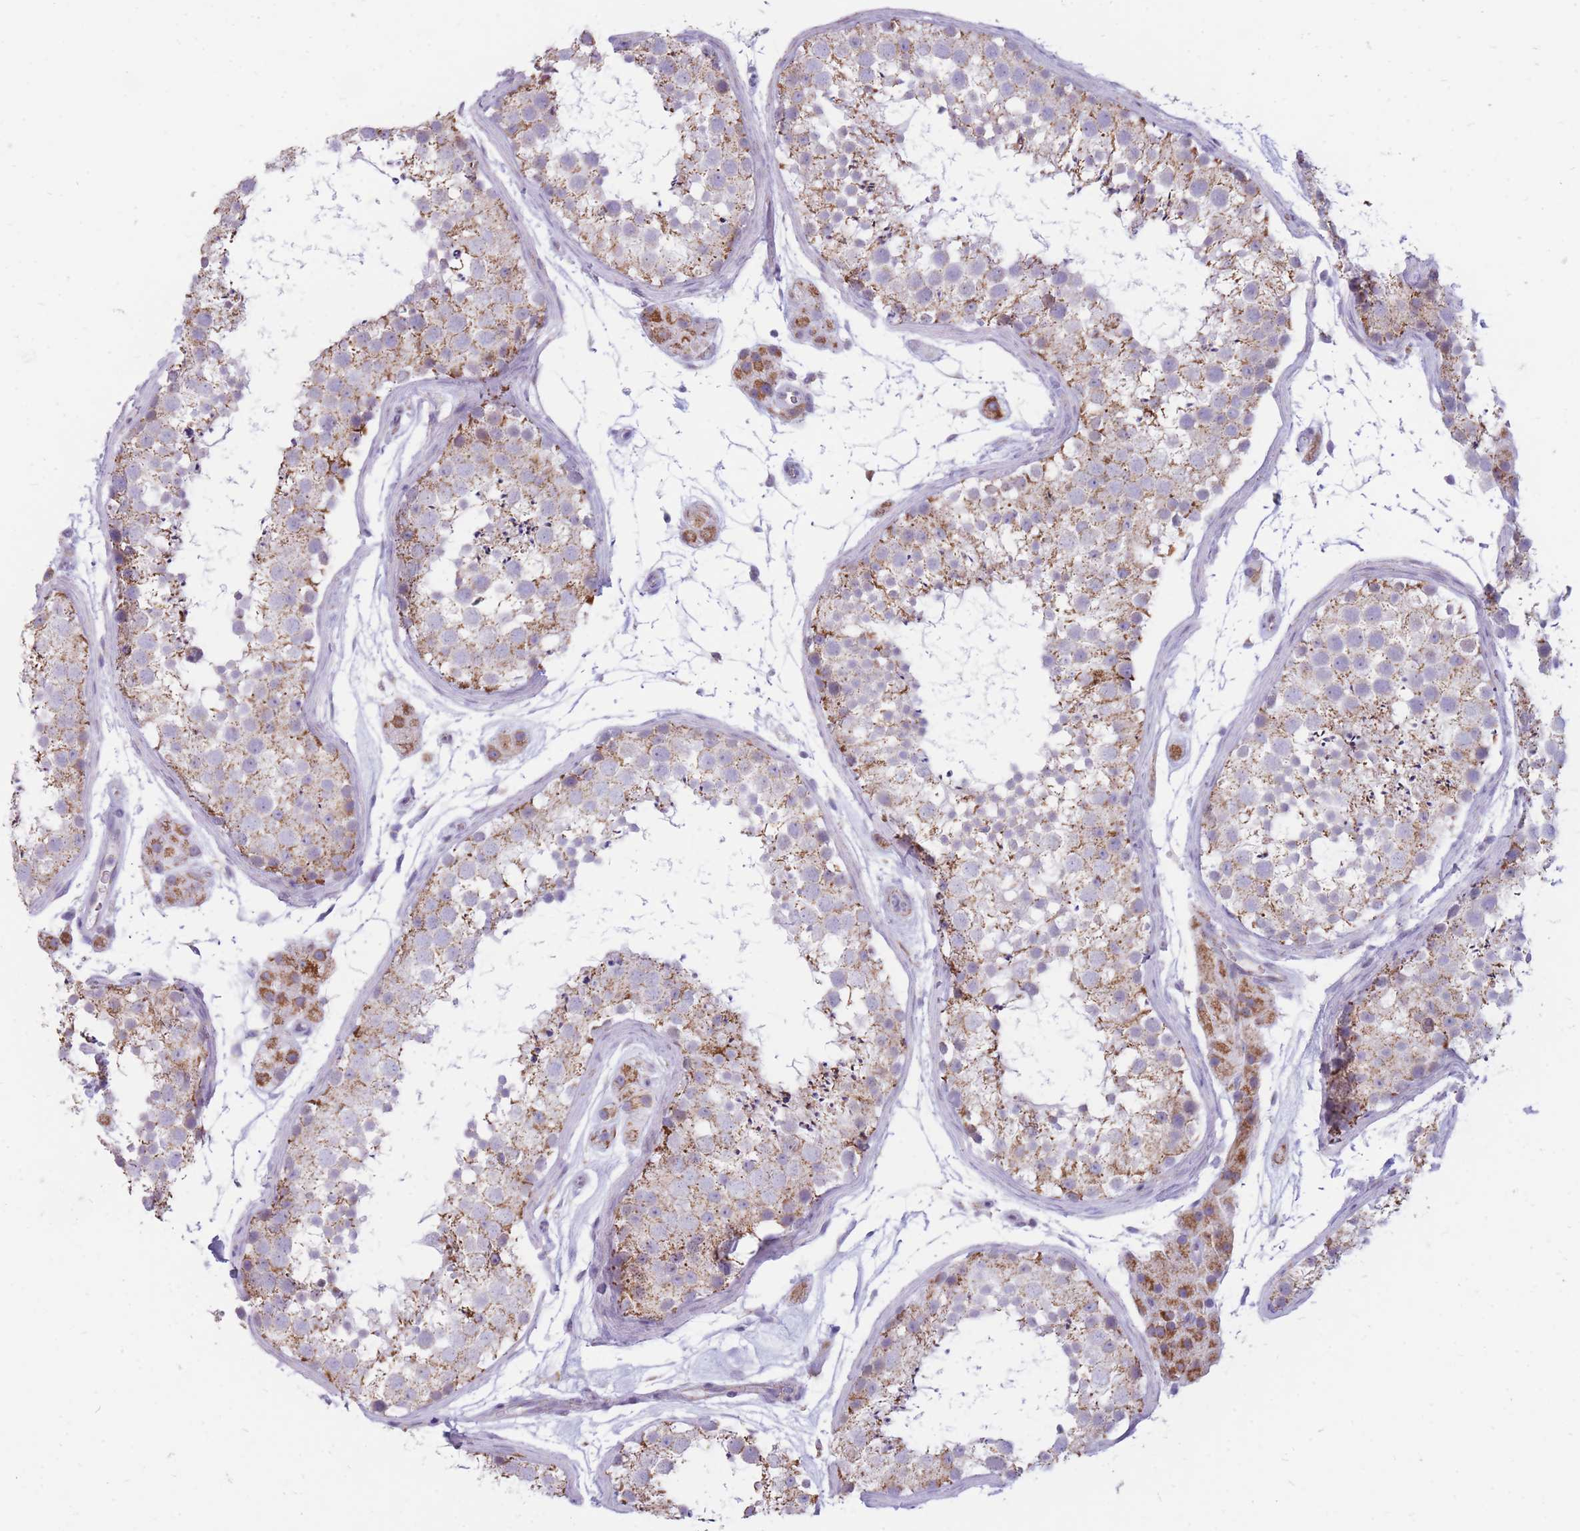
{"staining": {"intensity": "moderate", "quantity": ">75%", "location": "cytoplasmic/membranous"}, "tissue": "testis", "cell_type": "Cells in seminiferous ducts", "image_type": "normal", "snomed": [{"axis": "morphology", "description": "Normal tissue, NOS"}, {"axis": "topography", "description": "Testis"}], "caption": "A medium amount of moderate cytoplasmic/membranous staining is seen in approximately >75% of cells in seminiferous ducts in normal testis.", "gene": "PCSK1", "patient": {"sex": "male", "age": 41}}